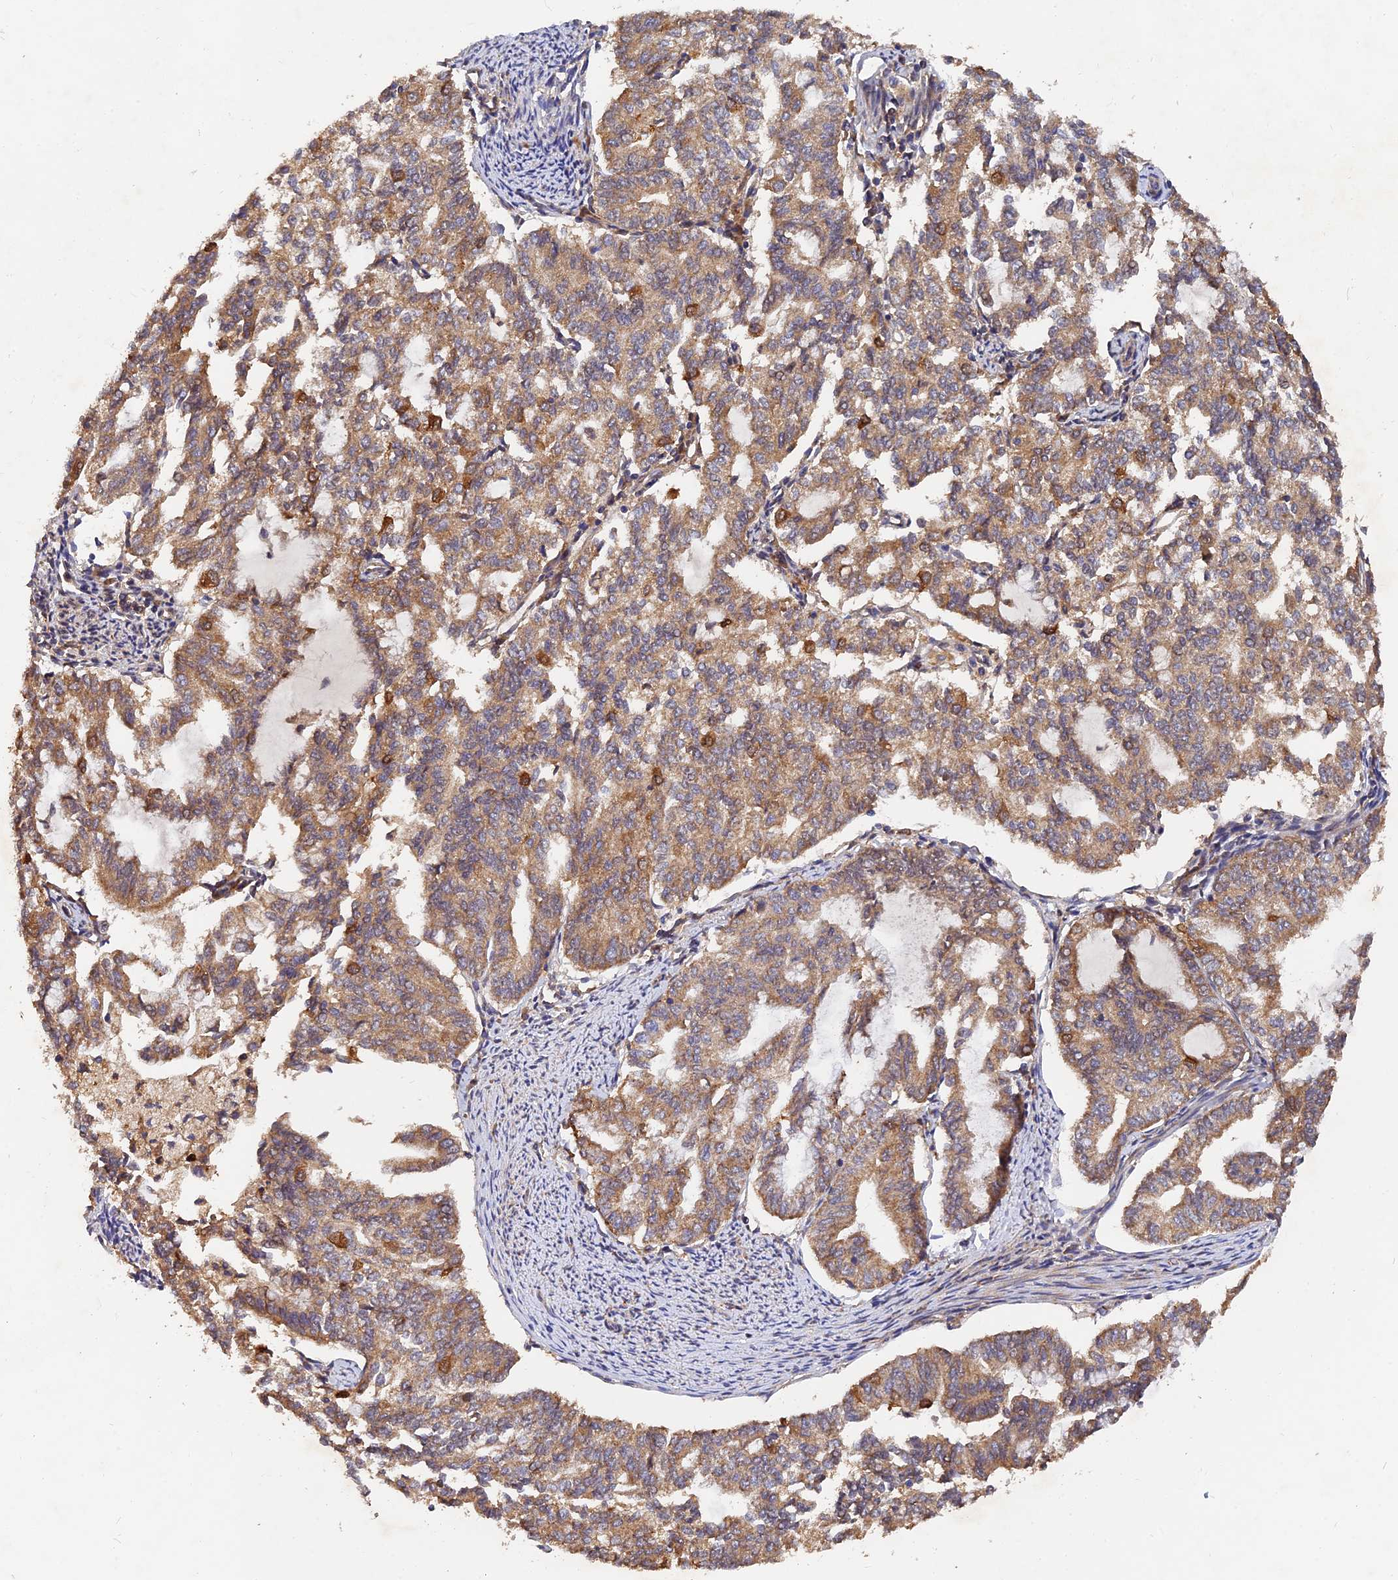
{"staining": {"intensity": "moderate", "quantity": ">75%", "location": "cytoplasmic/membranous"}, "tissue": "endometrial cancer", "cell_type": "Tumor cells", "image_type": "cancer", "snomed": [{"axis": "morphology", "description": "Adenocarcinoma, NOS"}, {"axis": "topography", "description": "Endometrium"}], "caption": "An immunohistochemistry (IHC) histopathology image of neoplastic tissue is shown. Protein staining in brown labels moderate cytoplasmic/membranous positivity in endometrial adenocarcinoma within tumor cells.", "gene": "SLC38A11", "patient": {"sex": "female", "age": 79}}